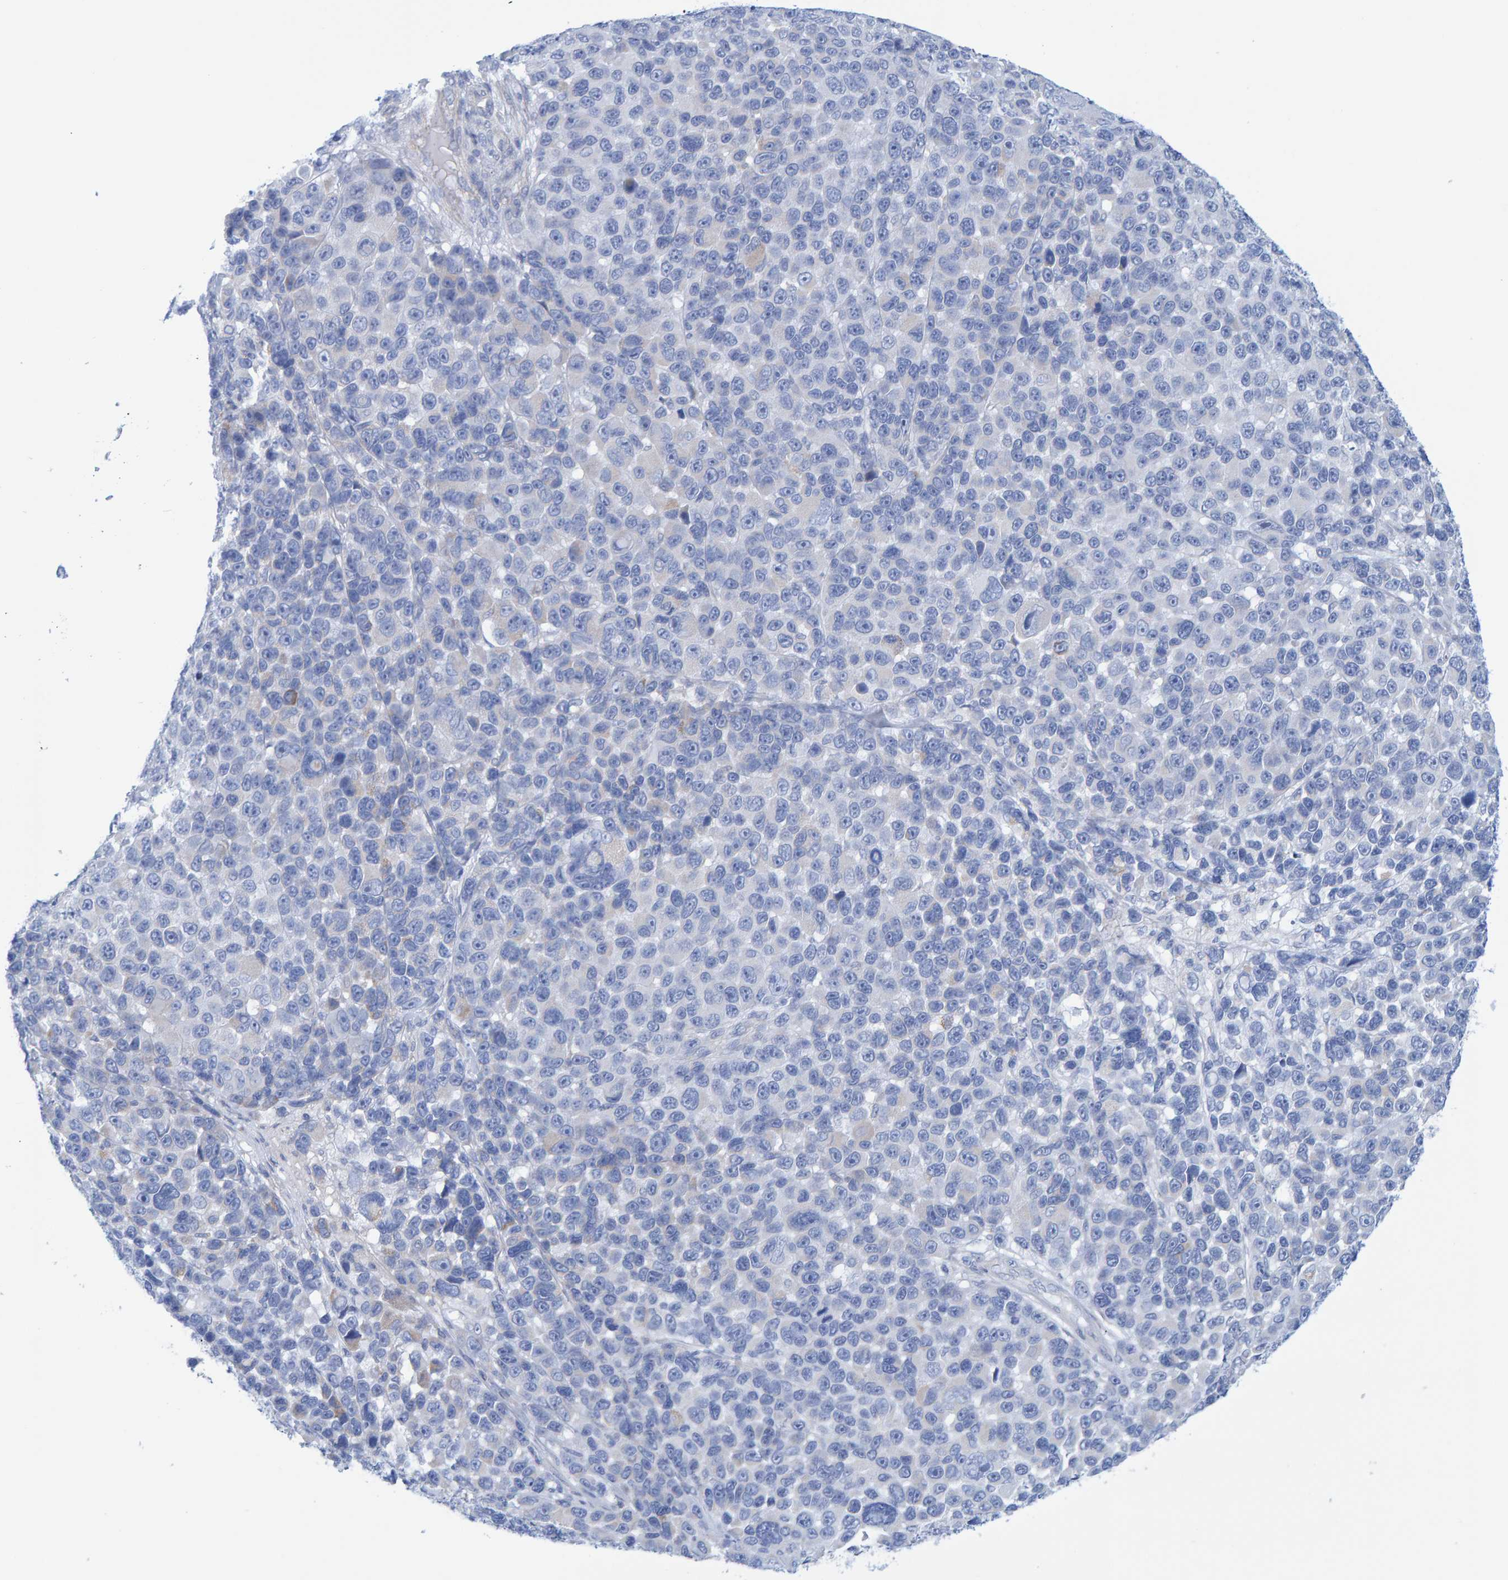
{"staining": {"intensity": "negative", "quantity": "none", "location": "none"}, "tissue": "melanoma", "cell_type": "Tumor cells", "image_type": "cancer", "snomed": [{"axis": "morphology", "description": "Malignant melanoma, NOS"}, {"axis": "topography", "description": "Skin"}], "caption": "DAB (3,3'-diaminobenzidine) immunohistochemical staining of human melanoma displays no significant staining in tumor cells.", "gene": "JAKMIP3", "patient": {"sex": "male", "age": 53}}